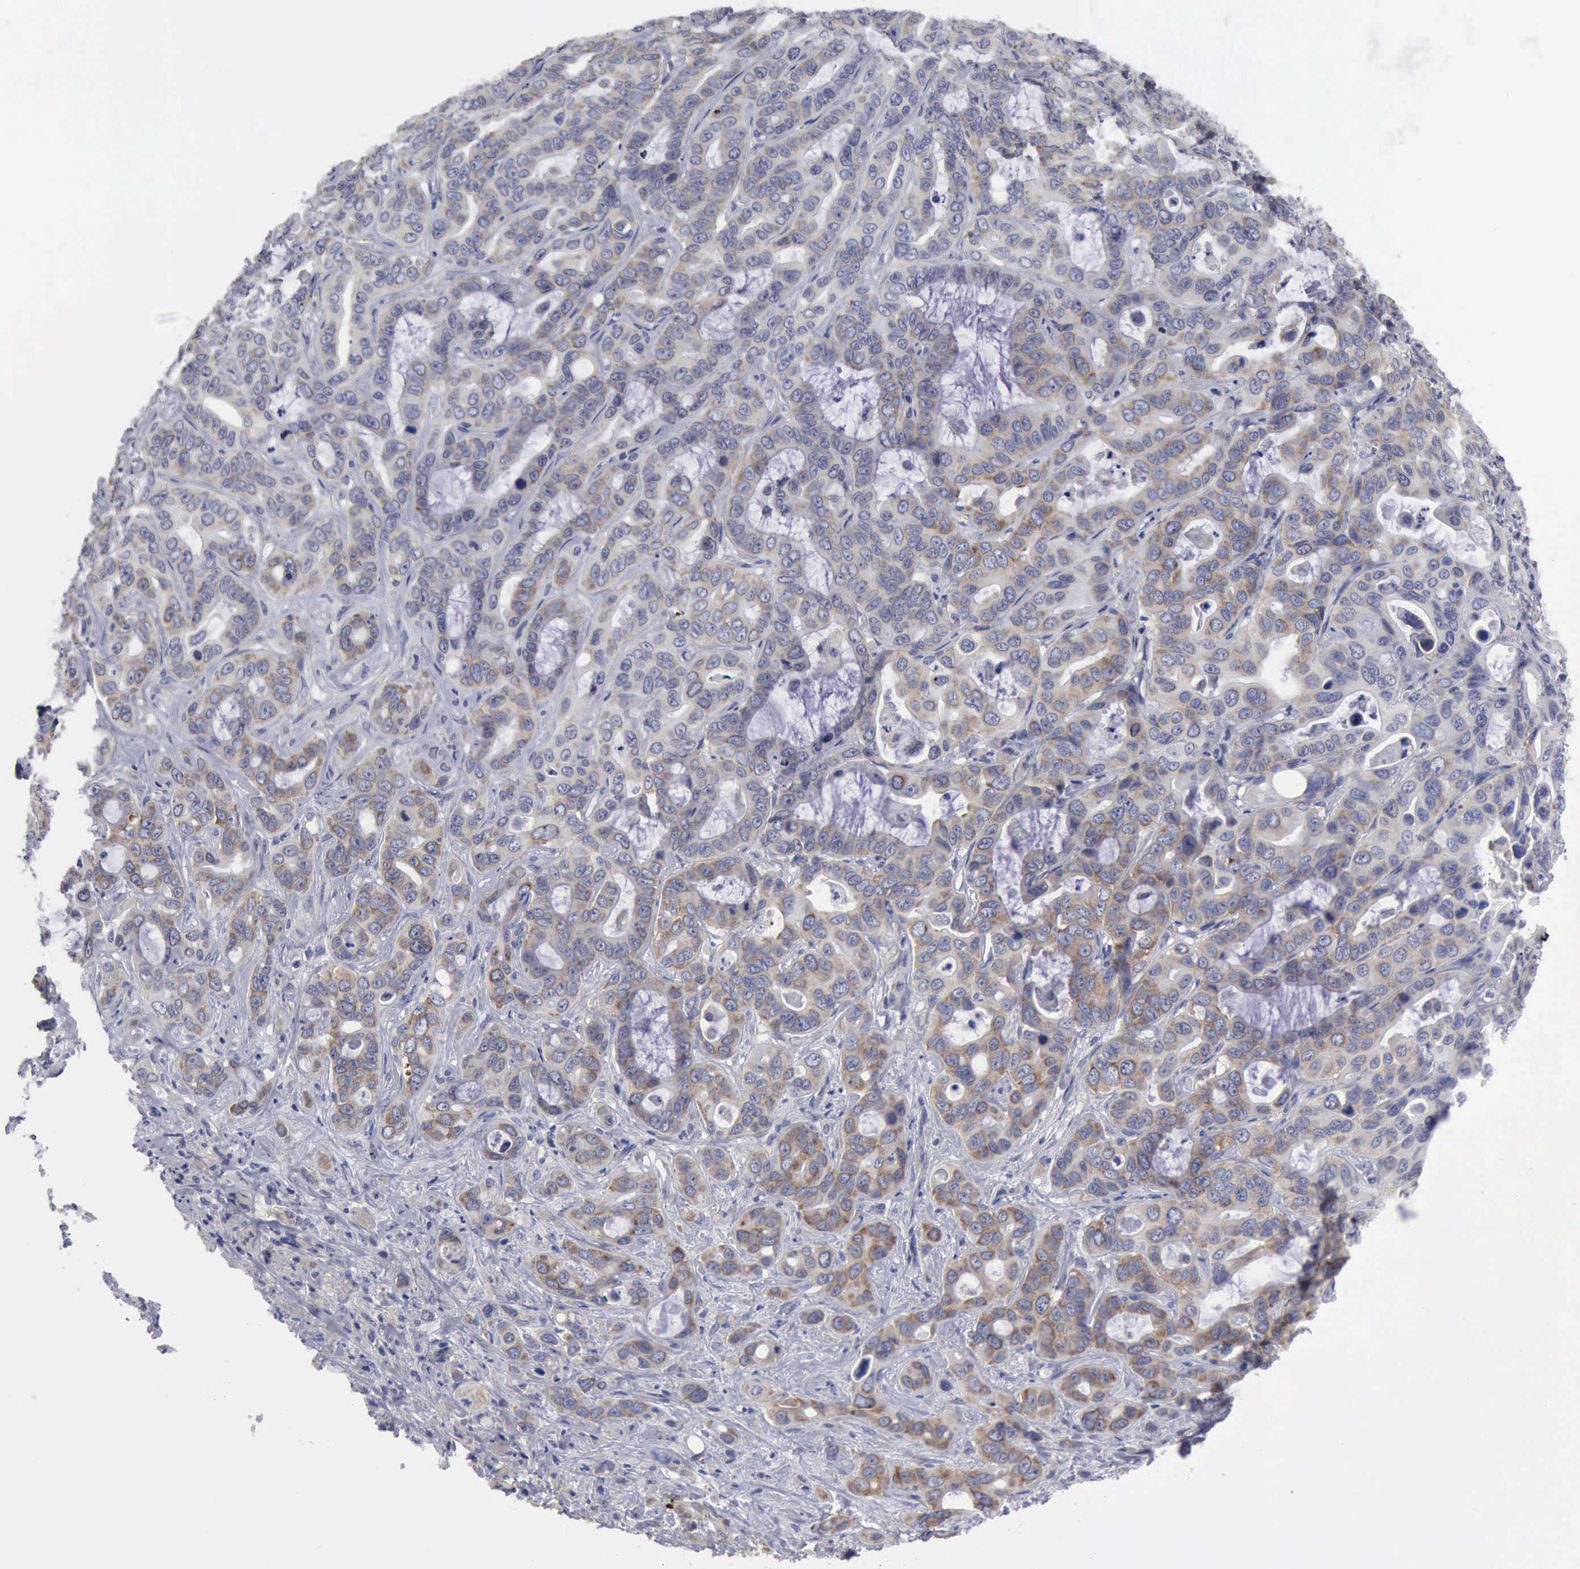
{"staining": {"intensity": "moderate", "quantity": "<25%", "location": "cytoplasmic/membranous"}, "tissue": "liver cancer", "cell_type": "Tumor cells", "image_type": "cancer", "snomed": [{"axis": "morphology", "description": "Cholangiocarcinoma"}, {"axis": "topography", "description": "Liver"}], "caption": "Liver cancer stained with a brown dye shows moderate cytoplasmic/membranous positive staining in approximately <25% of tumor cells.", "gene": "TXLNG", "patient": {"sex": "female", "age": 79}}